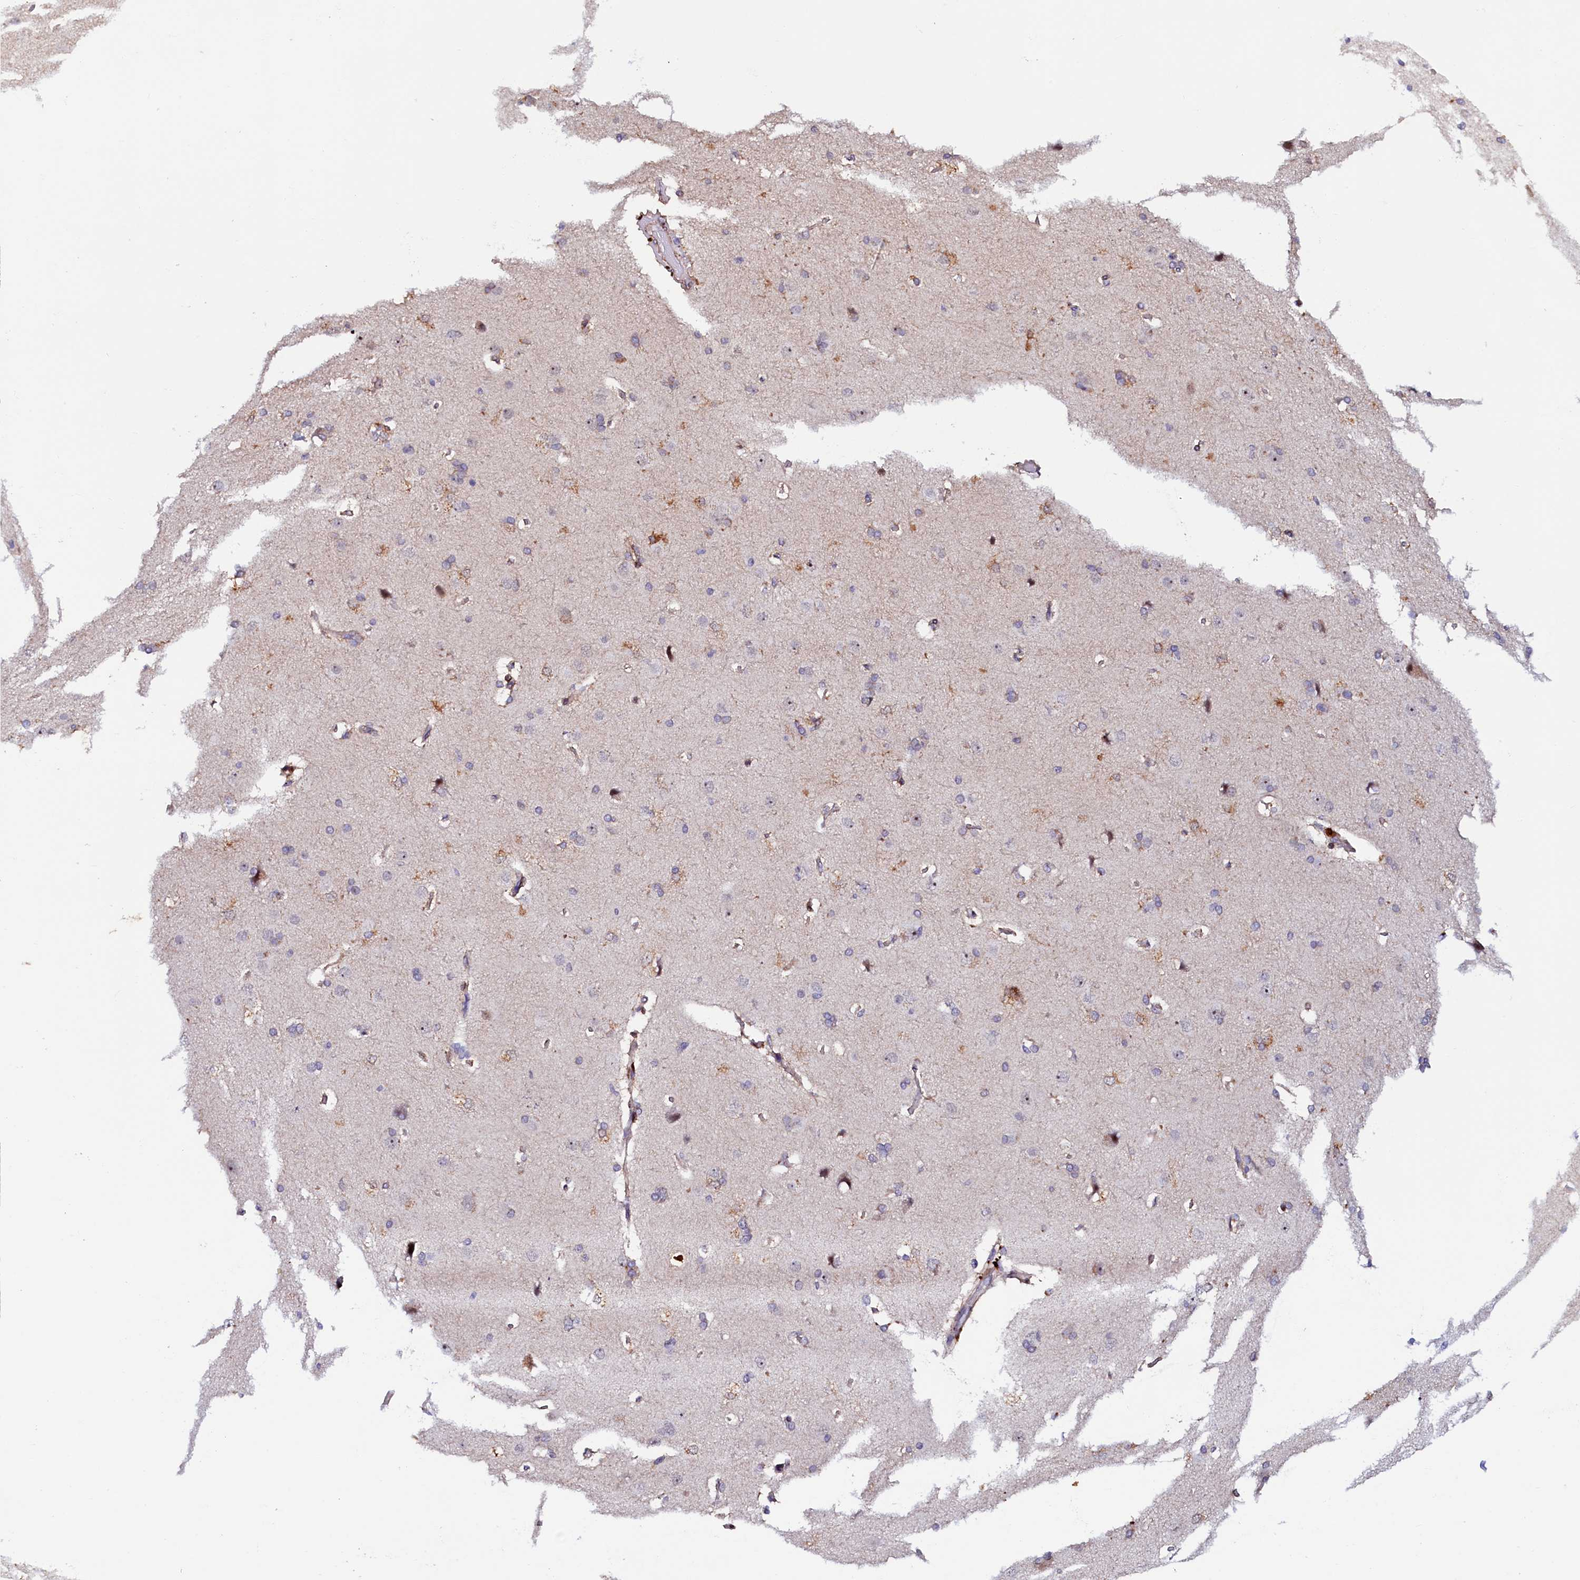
{"staining": {"intensity": "negative", "quantity": "none", "location": "none"}, "tissue": "cerebral cortex", "cell_type": "Endothelial cells", "image_type": "normal", "snomed": [{"axis": "morphology", "description": "Normal tissue, NOS"}, {"axis": "topography", "description": "Cerebral cortex"}], "caption": "Immunohistochemistry (IHC) of normal cerebral cortex demonstrates no expression in endothelial cells.", "gene": "PACSIN3", "patient": {"sex": "male", "age": 62}}